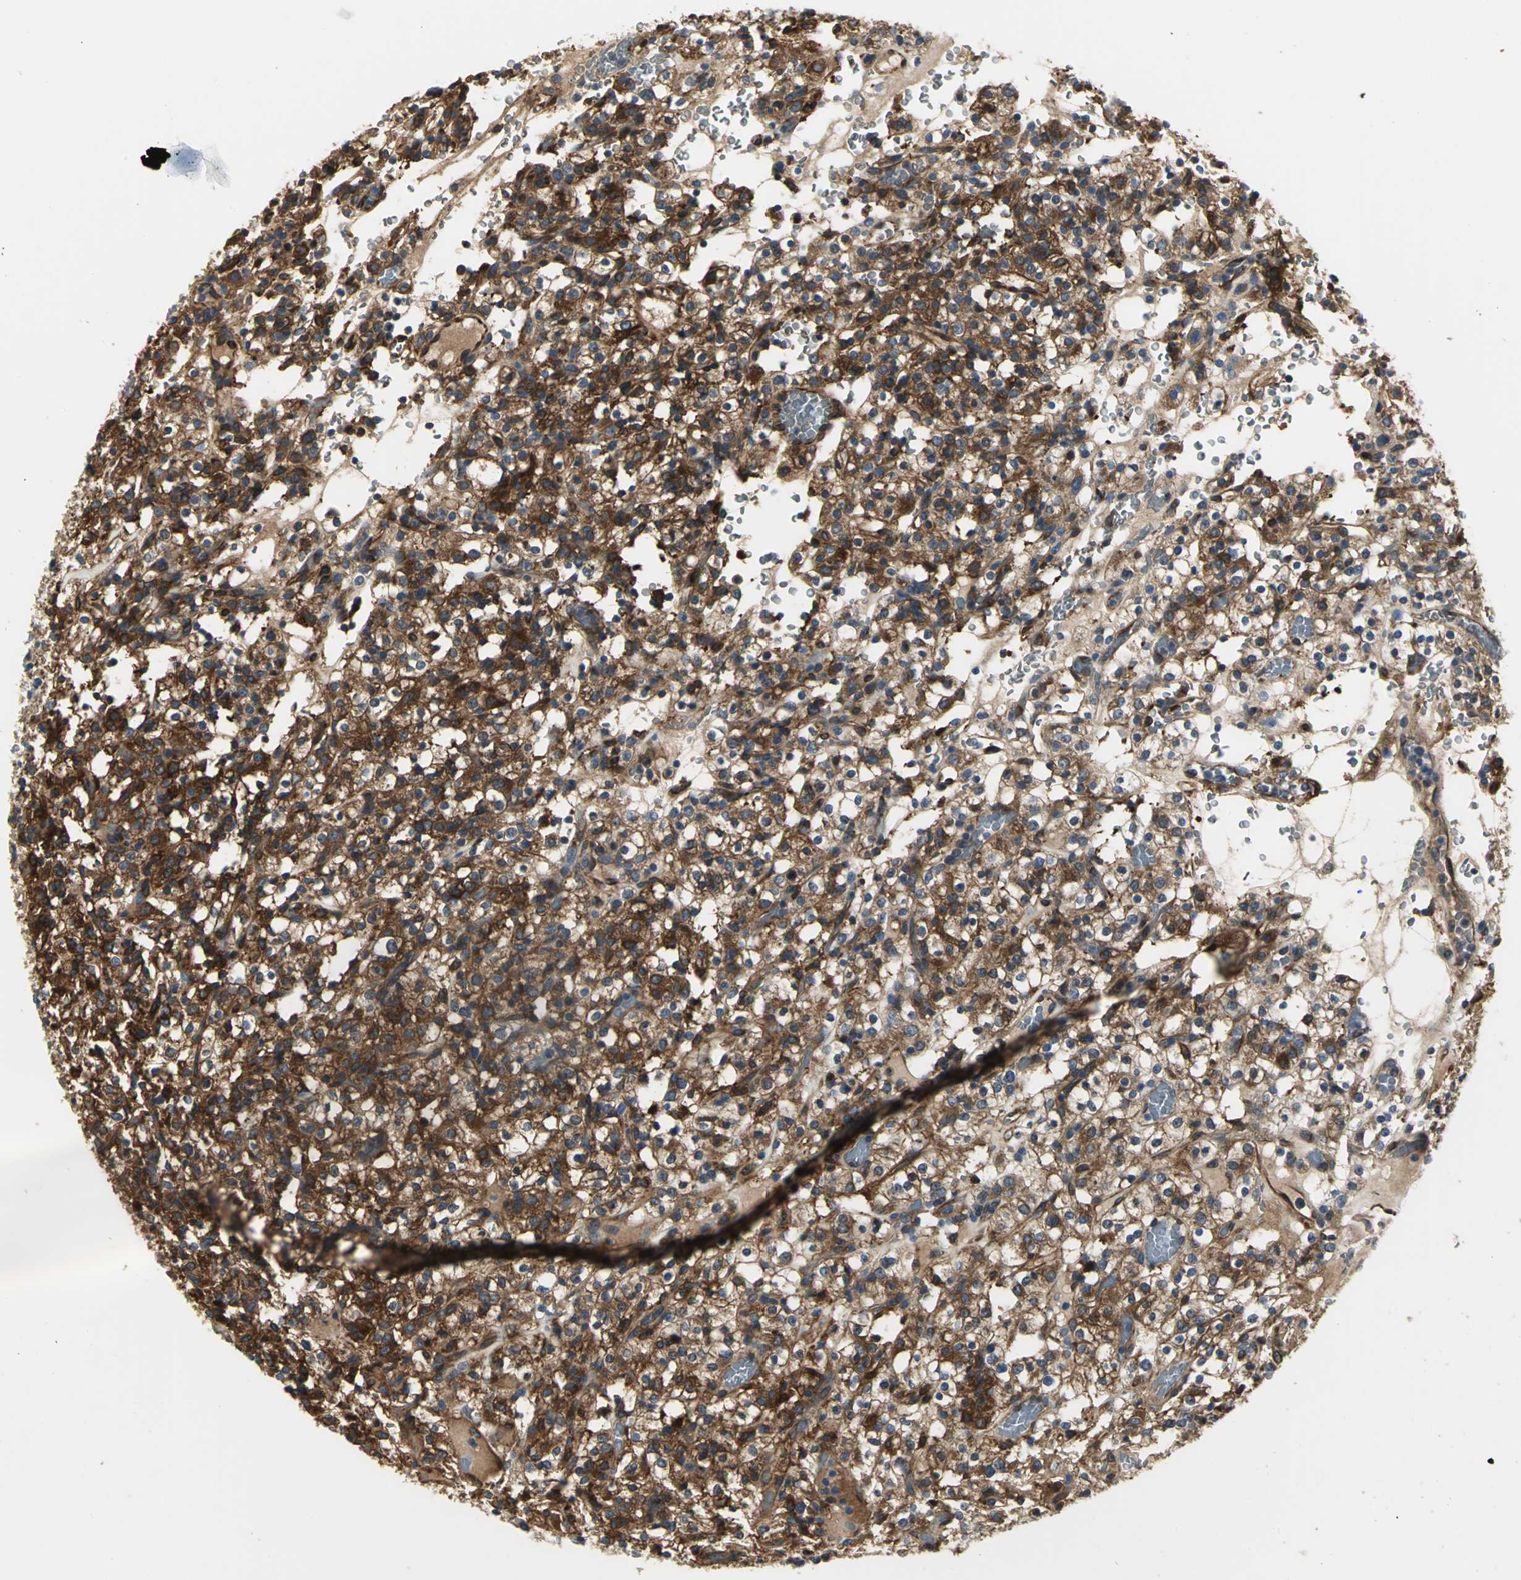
{"staining": {"intensity": "strong", "quantity": ">75%", "location": "cytoplasmic/membranous"}, "tissue": "renal cancer", "cell_type": "Tumor cells", "image_type": "cancer", "snomed": [{"axis": "morphology", "description": "Normal tissue, NOS"}, {"axis": "morphology", "description": "Adenocarcinoma, NOS"}, {"axis": "topography", "description": "Kidney"}], "caption": "Adenocarcinoma (renal) stained for a protein displays strong cytoplasmic/membranous positivity in tumor cells. The protein is shown in brown color, while the nuclei are stained blue.", "gene": "CHRNB1", "patient": {"sex": "female", "age": 72}}